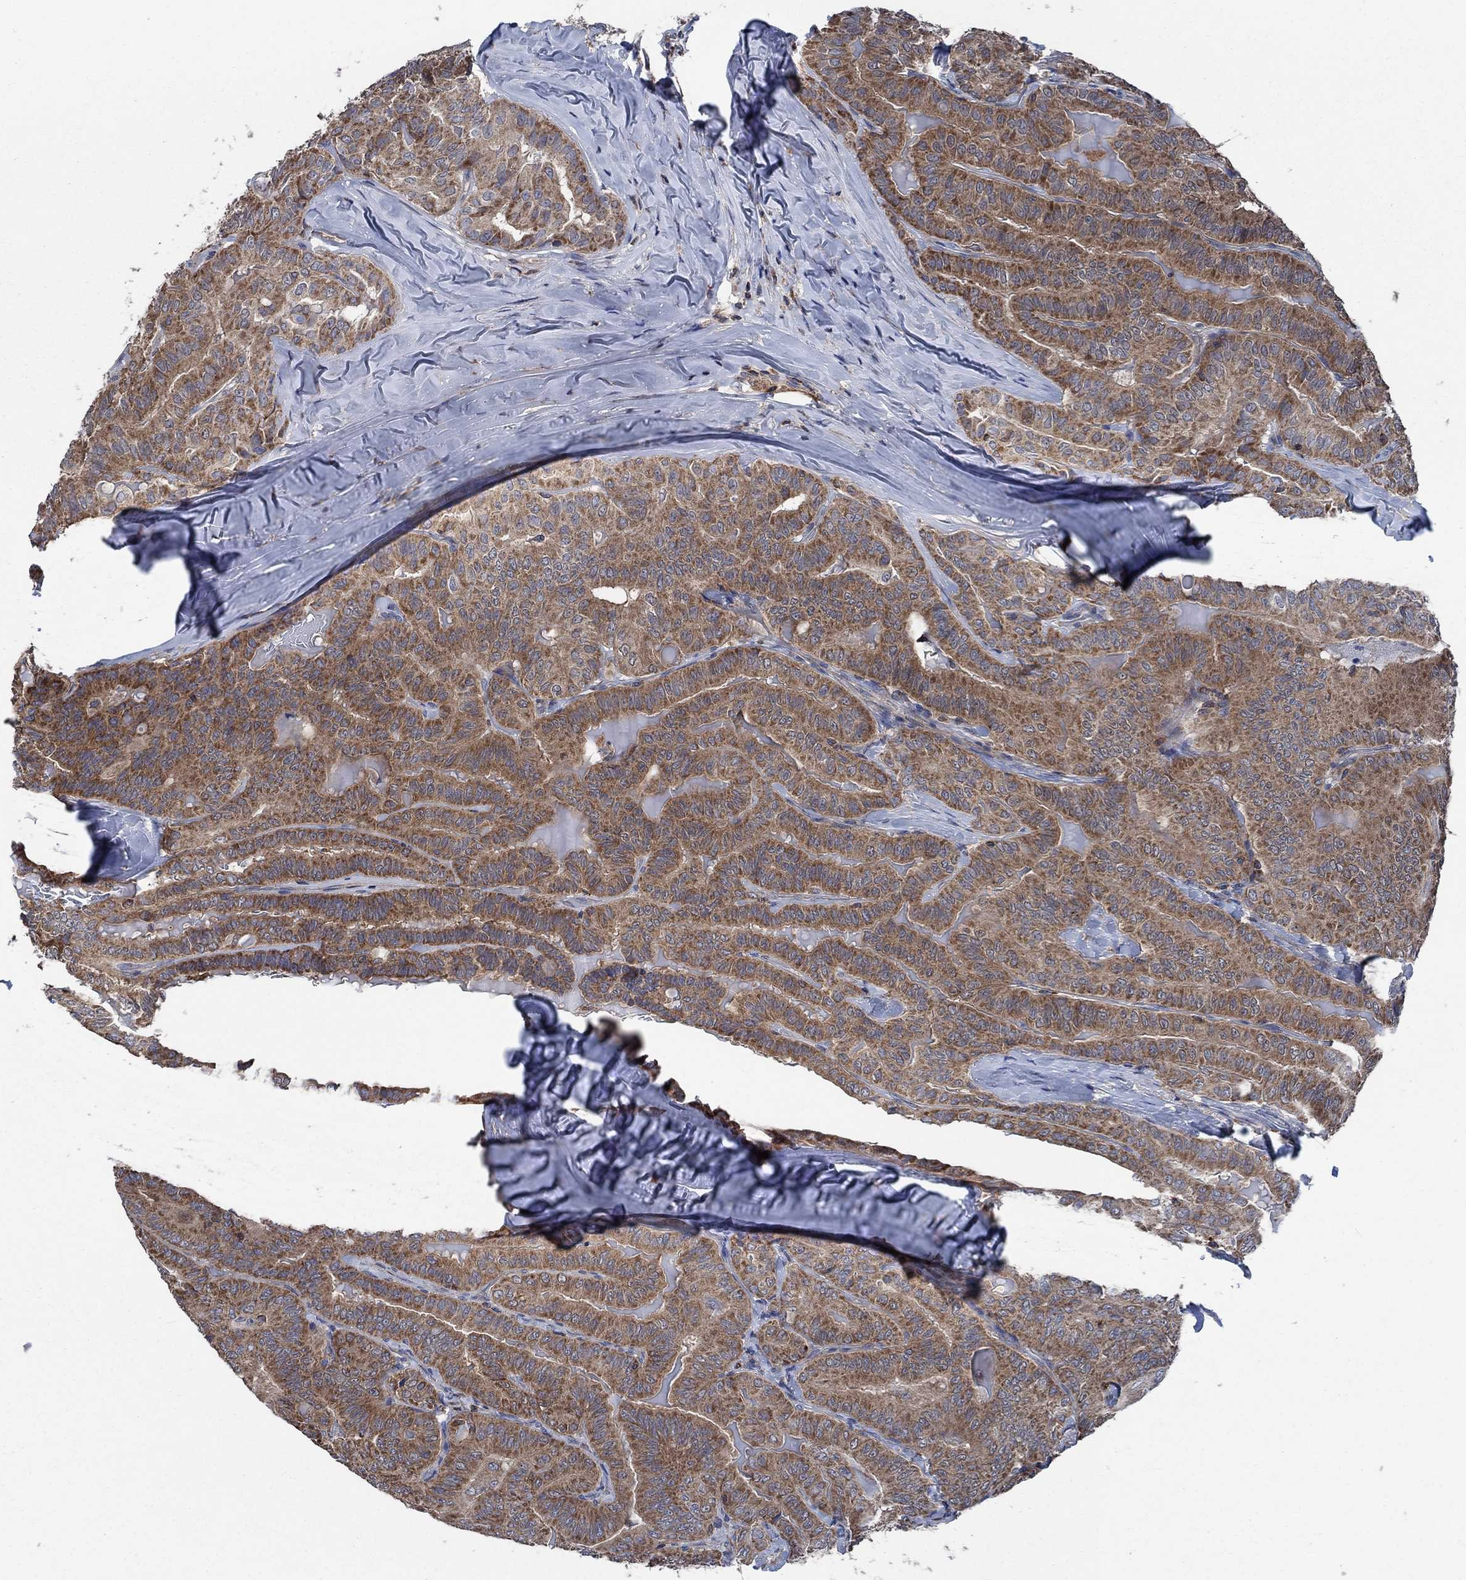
{"staining": {"intensity": "moderate", "quantity": ">75%", "location": "cytoplasmic/membranous"}, "tissue": "thyroid cancer", "cell_type": "Tumor cells", "image_type": "cancer", "snomed": [{"axis": "morphology", "description": "Papillary adenocarcinoma, NOS"}, {"axis": "topography", "description": "Thyroid gland"}], "caption": "Human thyroid cancer stained with a protein marker shows moderate staining in tumor cells.", "gene": "STXBP6", "patient": {"sex": "female", "age": 68}}